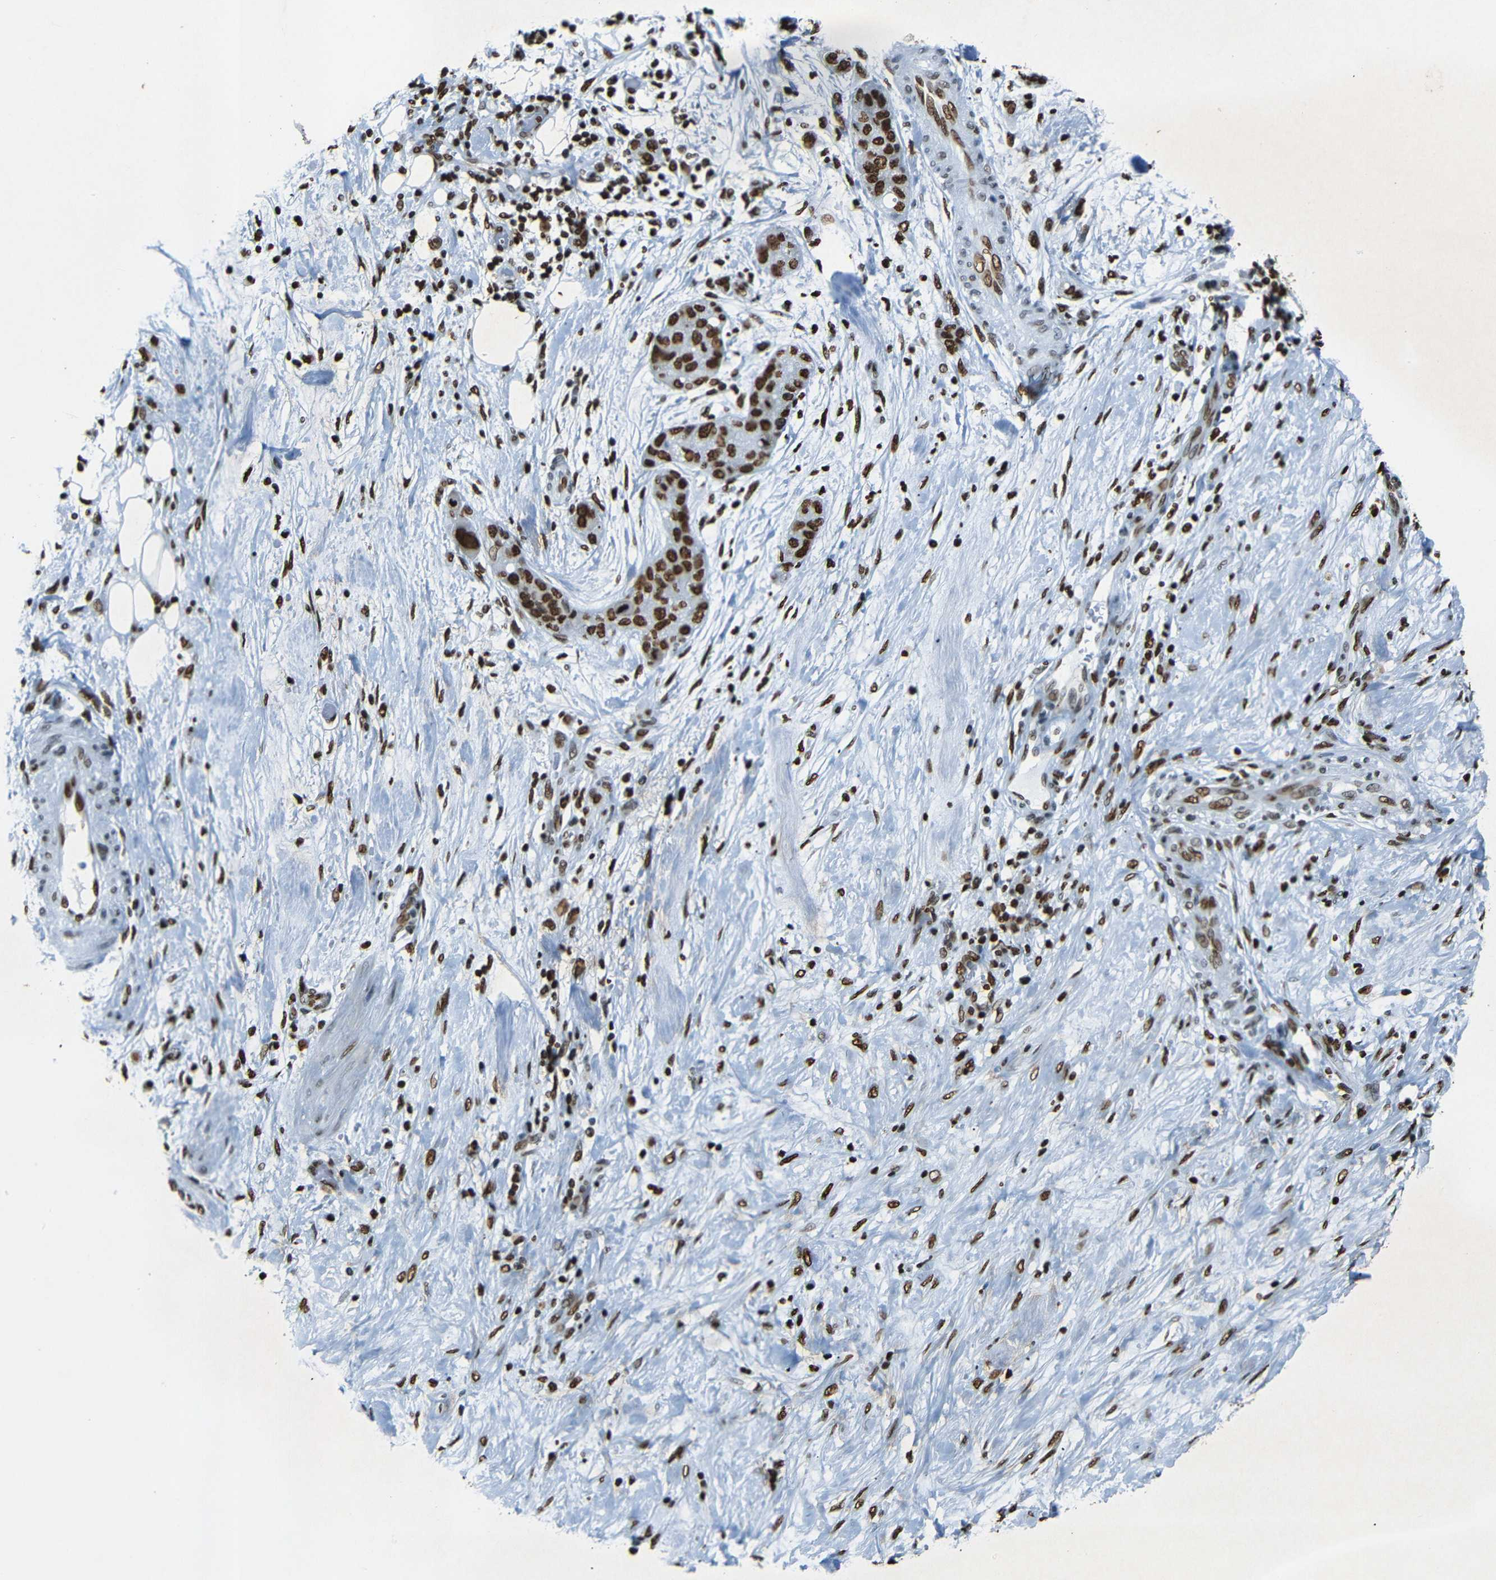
{"staining": {"intensity": "strong", "quantity": ">75%", "location": "nuclear"}, "tissue": "pancreatic cancer", "cell_type": "Tumor cells", "image_type": "cancer", "snomed": [{"axis": "morphology", "description": "Adenocarcinoma, NOS"}, {"axis": "topography", "description": "Pancreas"}], "caption": "Pancreatic adenocarcinoma stained with immunohistochemistry exhibits strong nuclear positivity in about >75% of tumor cells.", "gene": "HMGN1", "patient": {"sex": "female", "age": 78}}